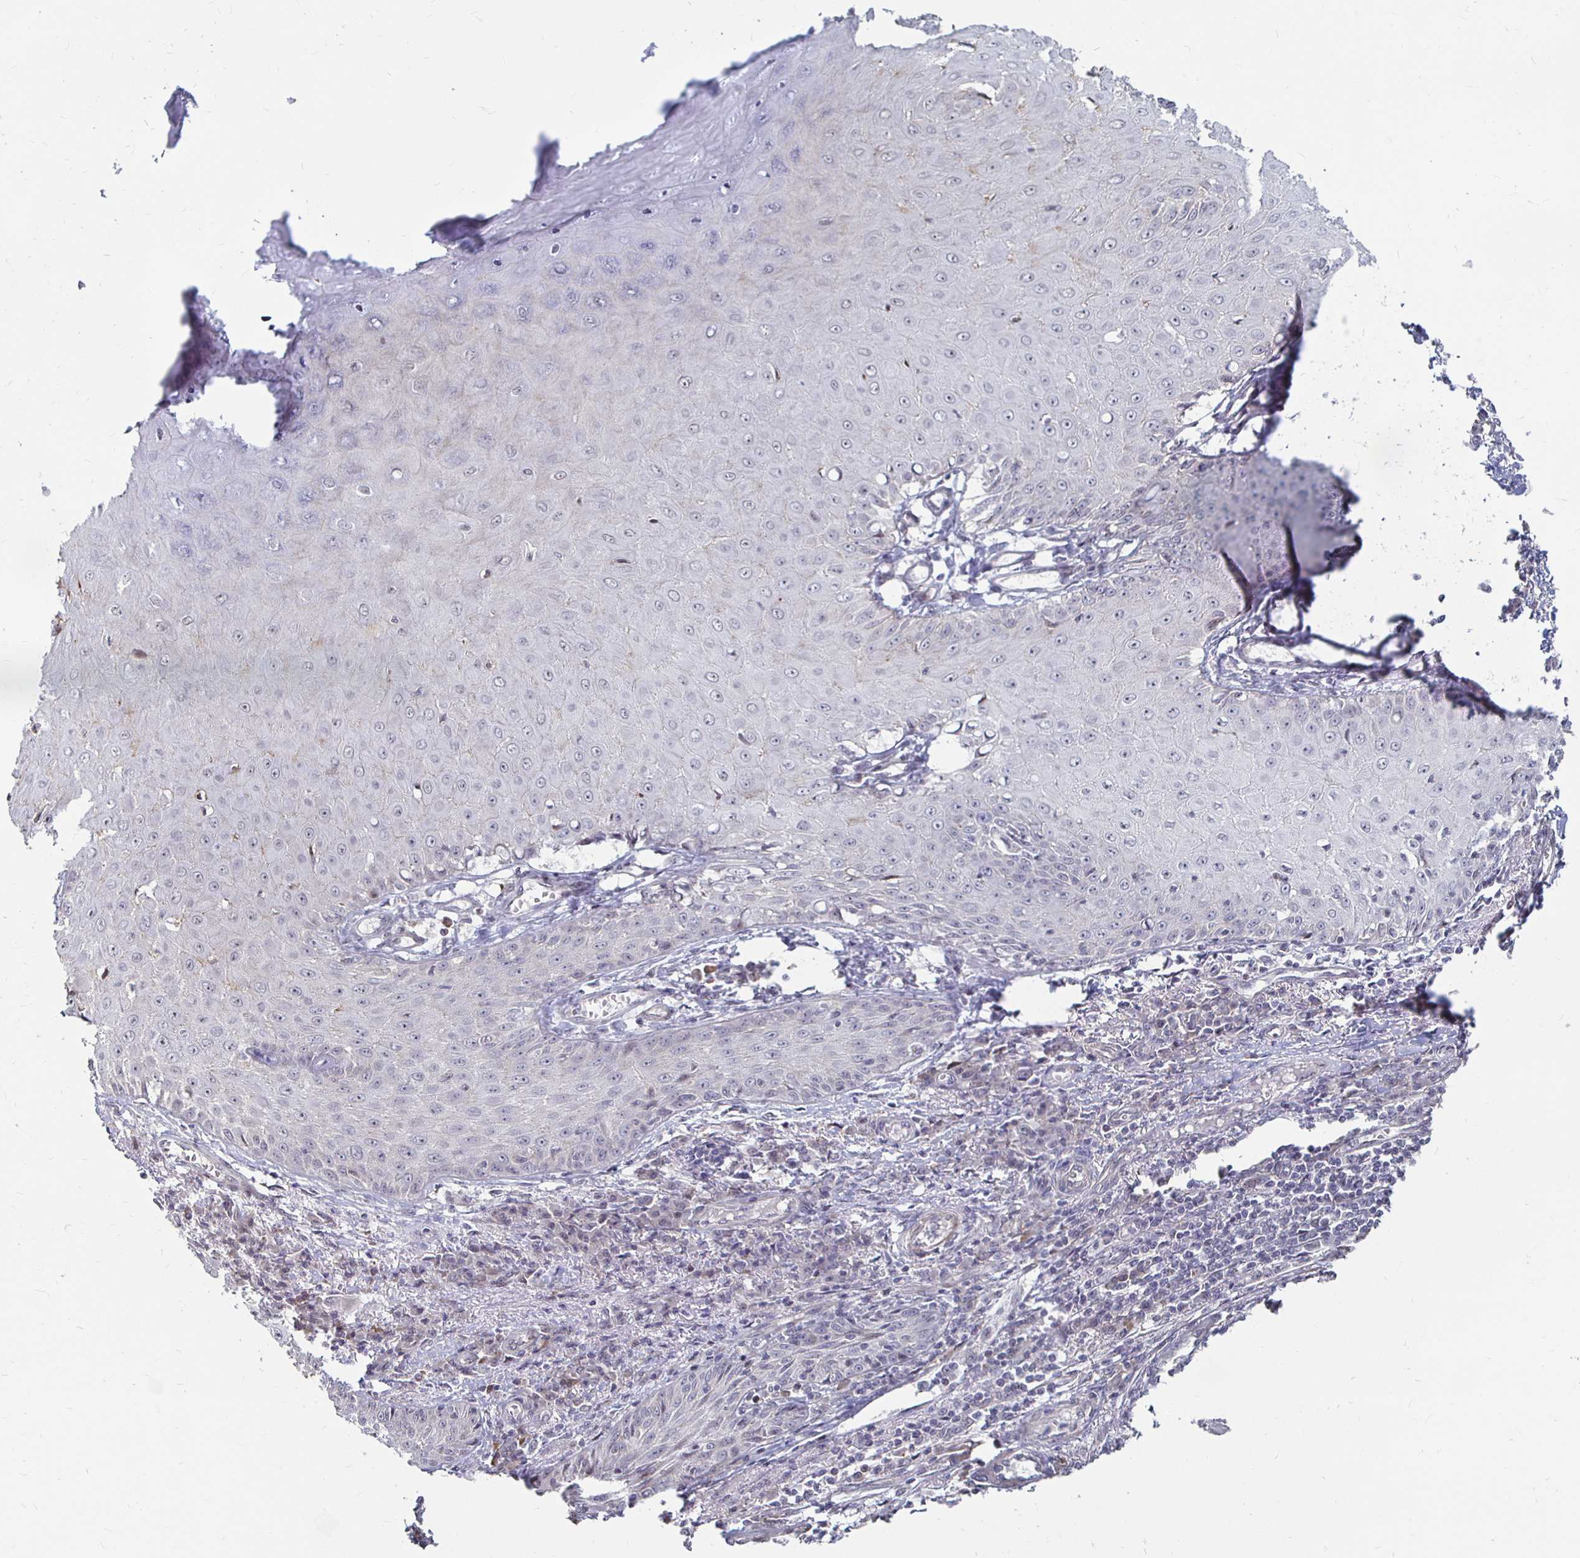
{"staining": {"intensity": "weak", "quantity": "<25%", "location": "cytoplasmic/membranous,nuclear"}, "tissue": "skin cancer", "cell_type": "Tumor cells", "image_type": "cancer", "snomed": [{"axis": "morphology", "description": "Squamous cell carcinoma, NOS"}, {"axis": "topography", "description": "Skin"}], "caption": "IHC photomicrograph of human squamous cell carcinoma (skin) stained for a protein (brown), which shows no expression in tumor cells.", "gene": "CAPN11", "patient": {"sex": "male", "age": 70}}